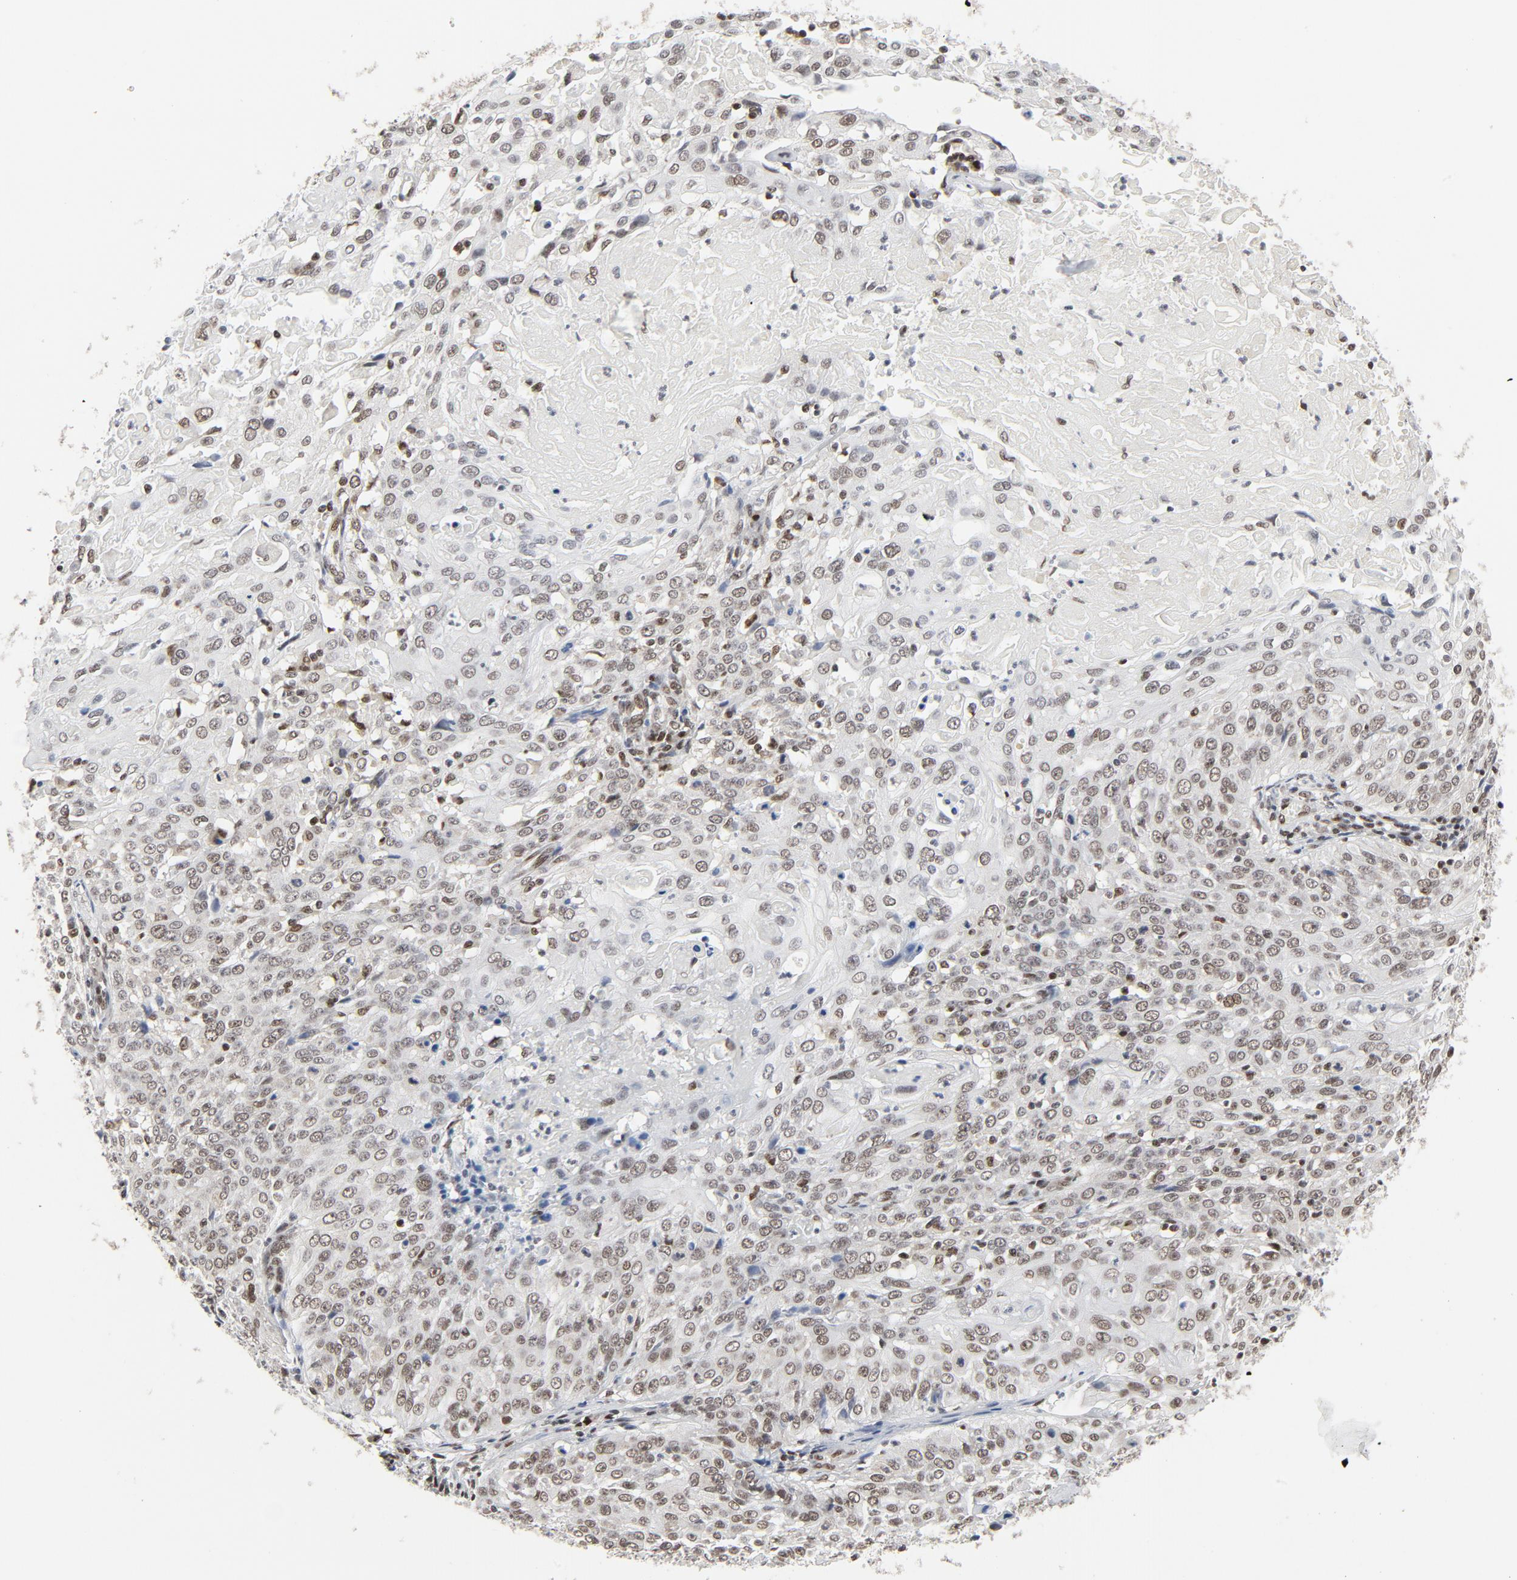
{"staining": {"intensity": "weak", "quantity": ">75%", "location": "nuclear"}, "tissue": "cervical cancer", "cell_type": "Tumor cells", "image_type": "cancer", "snomed": [{"axis": "morphology", "description": "Squamous cell carcinoma, NOS"}, {"axis": "topography", "description": "Cervix"}], "caption": "Tumor cells display low levels of weak nuclear expression in about >75% of cells in cervical cancer (squamous cell carcinoma). (Stains: DAB (3,3'-diaminobenzidine) in brown, nuclei in blue, Microscopy: brightfield microscopy at high magnification).", "gene": "ERCC1", "patient": {"sex": "female", "age": 39}}